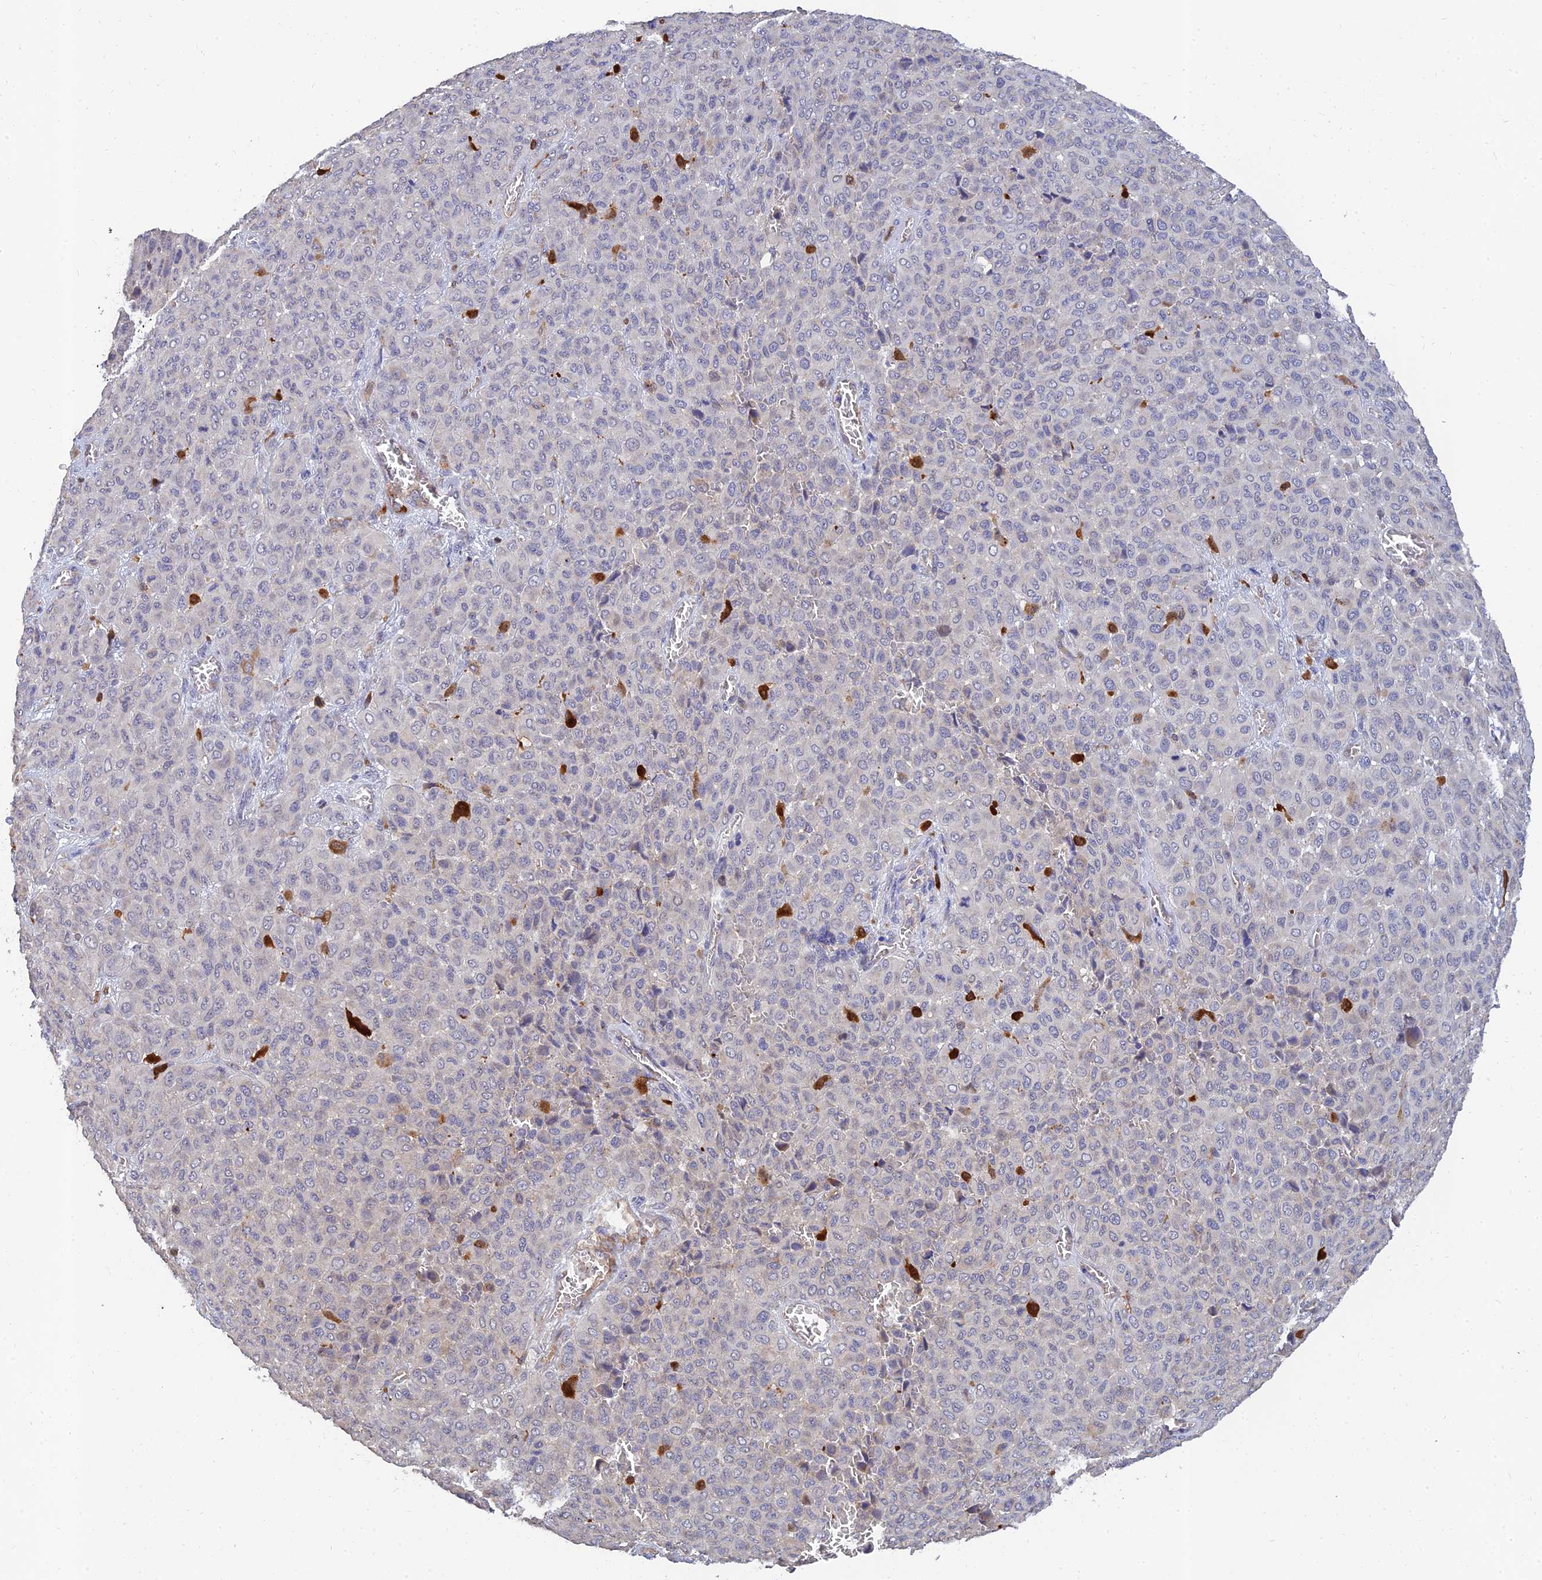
{"staining": {"intensity": "negative", "quantity": "none", "location": "none"}, "tissue": "melanoma", "cell_type": "Tumor cells", "image_type": "cancer", "snomed": [{"axis": "morphology", "description": "Malignant melanoma, Metastatic site"}, {"axis": "topography", "description": "Skin"}], "caption": "Immunohistochemical staining of human malignant melanoma (metastatic site) reveals no significant positivity in tumor cells.", "gene": "MRPL35", "patient": {"sex": "female", "age": 81}}